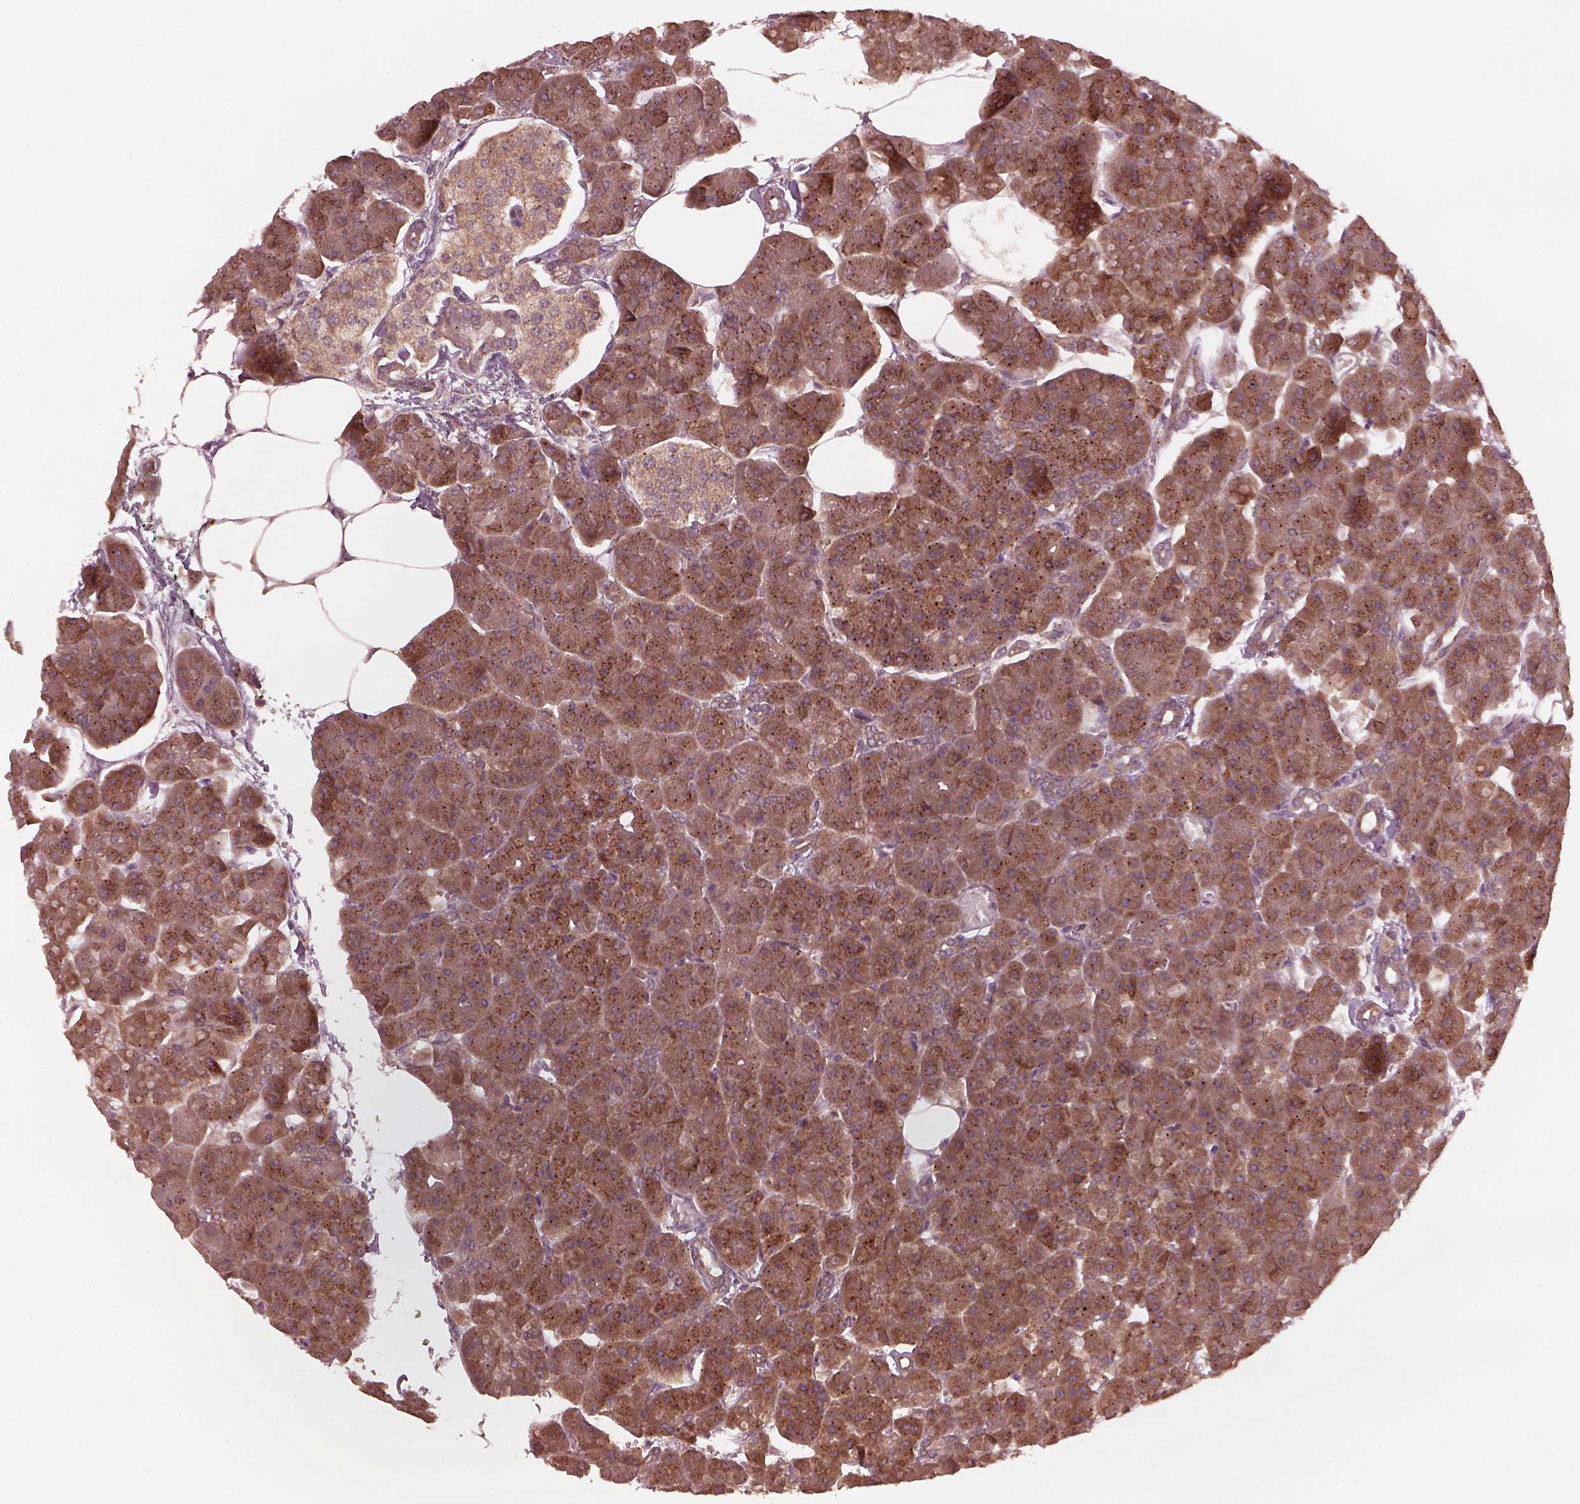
{"staining": {"intensity": "strong", "quantity": ">75%", "location": "cytoplasmic/membranous"}, "tissue": "pancreas", "cell_type": "Exocrine glandular cells", "image_type": "normal", "snomed": [{"axis": "morphology", "description": "Normal tissue, NOS"}, {"axis": "topography", "description": "Adipose tissue"}, {"axis": "topography", "description": "Pancreas"}, {"axis": "topography", "description": "Peripheral nerve tissue"}], "caption": "This micrograph shows IHC staining of unremarkable human pancreas, with high strong cytoplasmic/membranous expression in approximately >75% of exocrine glandular cells.", "gene": "FAF2", "patient": {"sex": "female", "age": 58}}